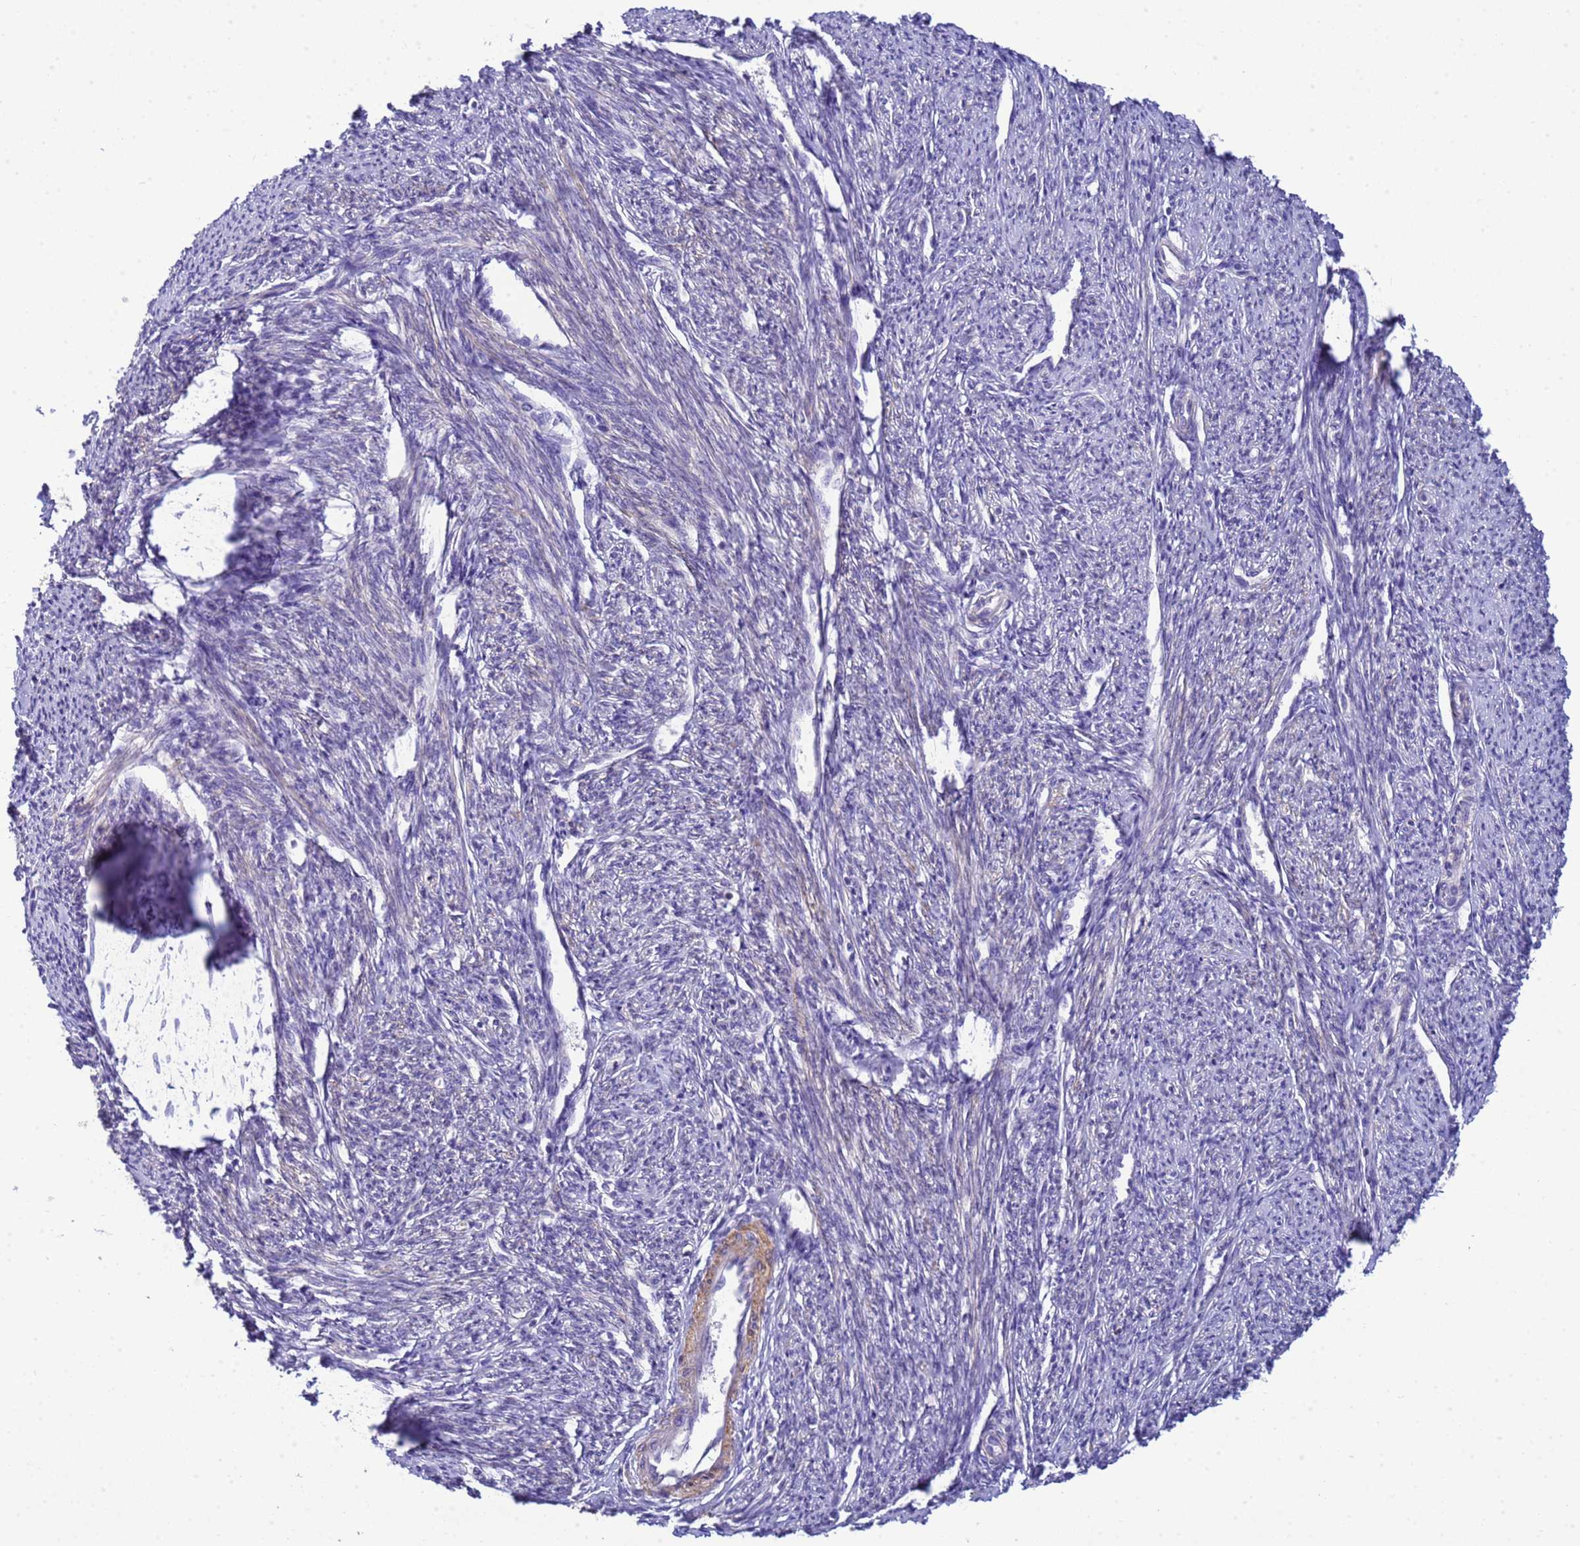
{"staining": {"intensity": "strong", "quantity": "25%-75%", "location": "cytoplasmic/membranous"}, "tissue": "smooth muscle", "cell_type": "Smooth muscle cells", "image_type": "normal", "snomed": [{"axis": "morphology", "description": "Normal tissue, NOS"}, {"axis": "topography", "description": "Smooth muscle"}, {"axis": "topography", "description": "Uterus"}], "caption": "Smooth muscle stained with a brown dye reveals strong cytoplasmic/membranous positive expression in approximately 25%-75% of smooth muscle cells.", "gene": "KLHL13", "patient": {"sex": "female", "age": 59}}